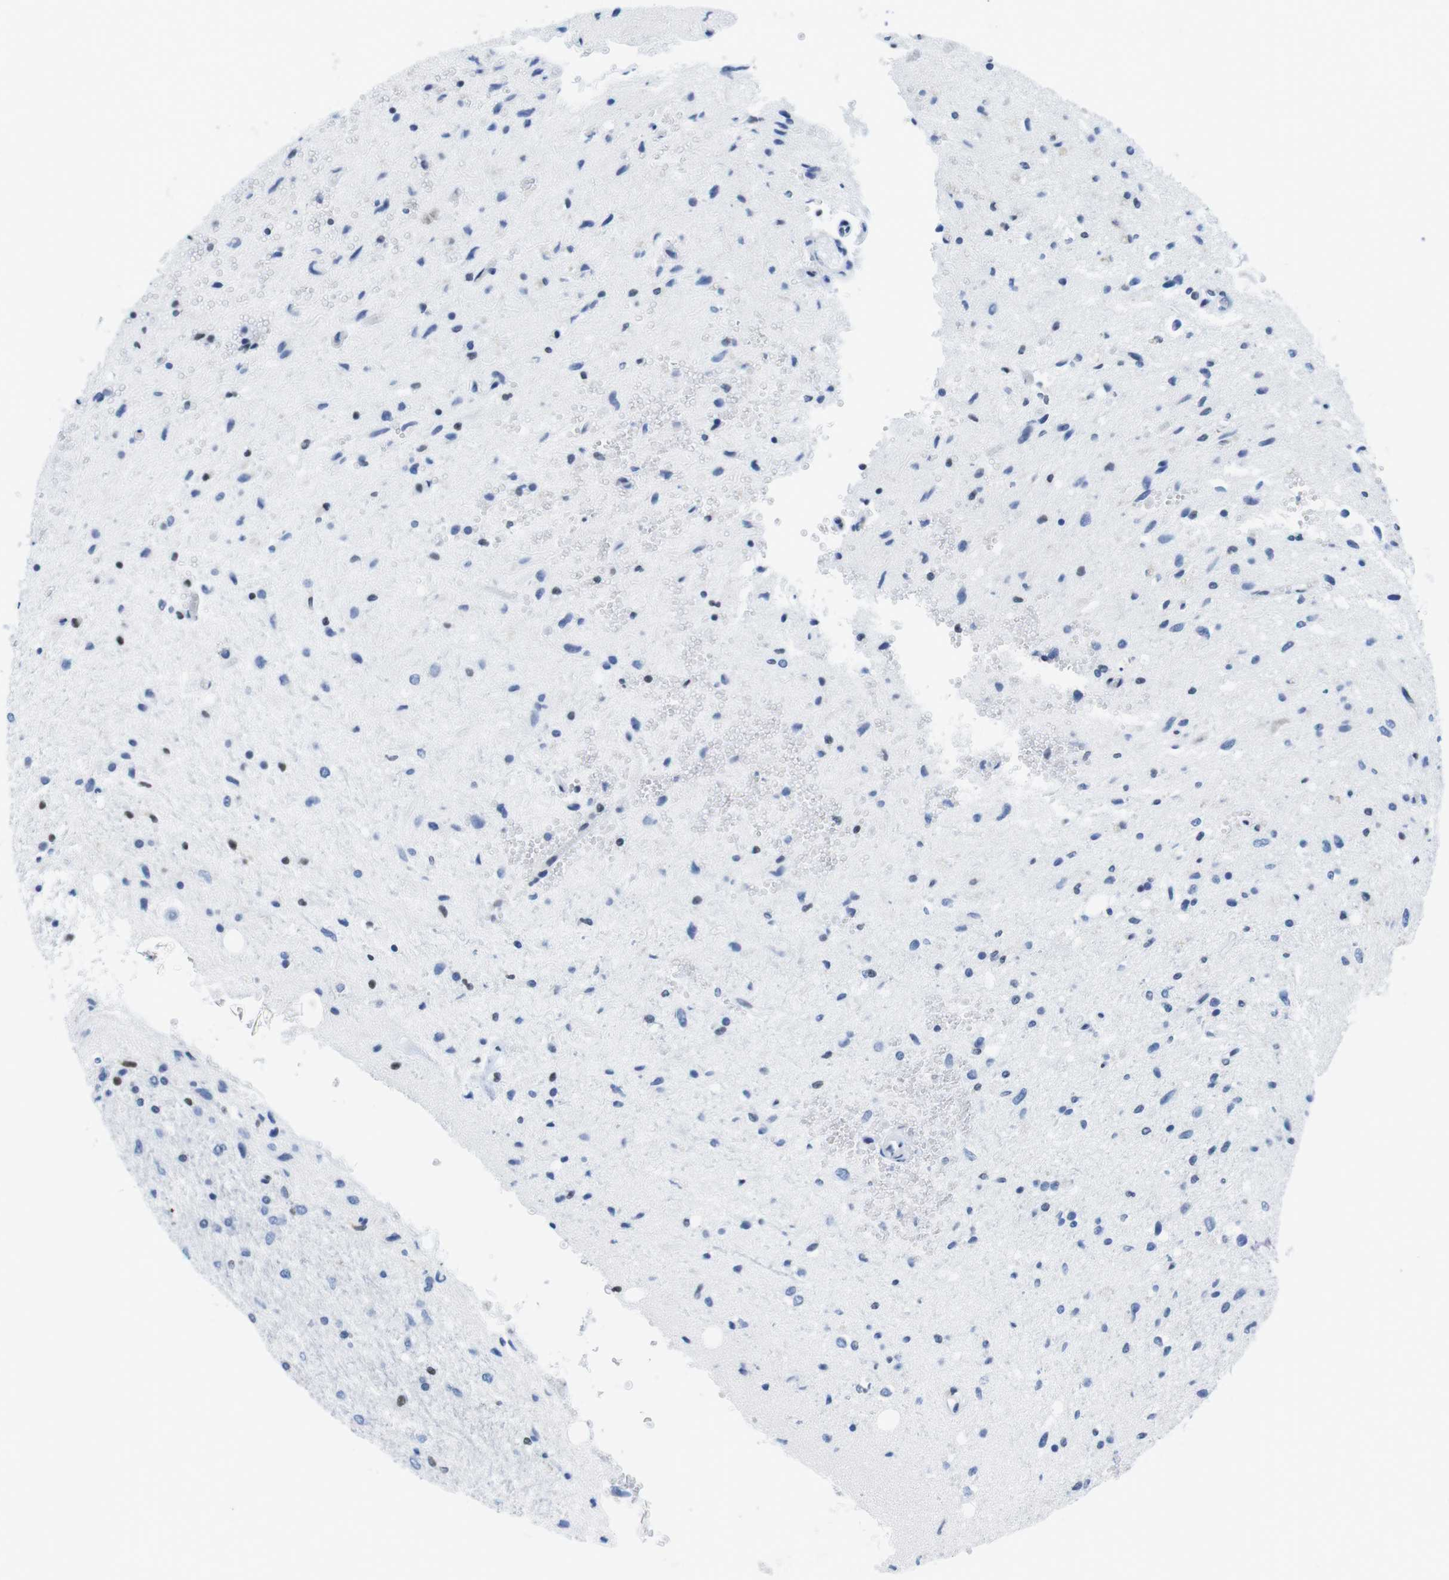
{"staining": {"intensity": "weak", "quantity": "<25%", "location": "nuclear"}, "tissue": "glioma", "cell_type": "Tumor cells", "image_type": "cancer", "snomed": [{"axis": "morphology", "description": "Glioma, malignant, Low grade"}, {"axis": "topography", "description": "Brain"}], "caption": "IHC image of neoplastic tissue: malignant glioma (low-grade) stained with DAB (3,3'-diaminobenzidine) exhibits no significant protein expression in tumor cells.", "gene": "IFI16", "patient": {"sex": "male", "age": 77}}